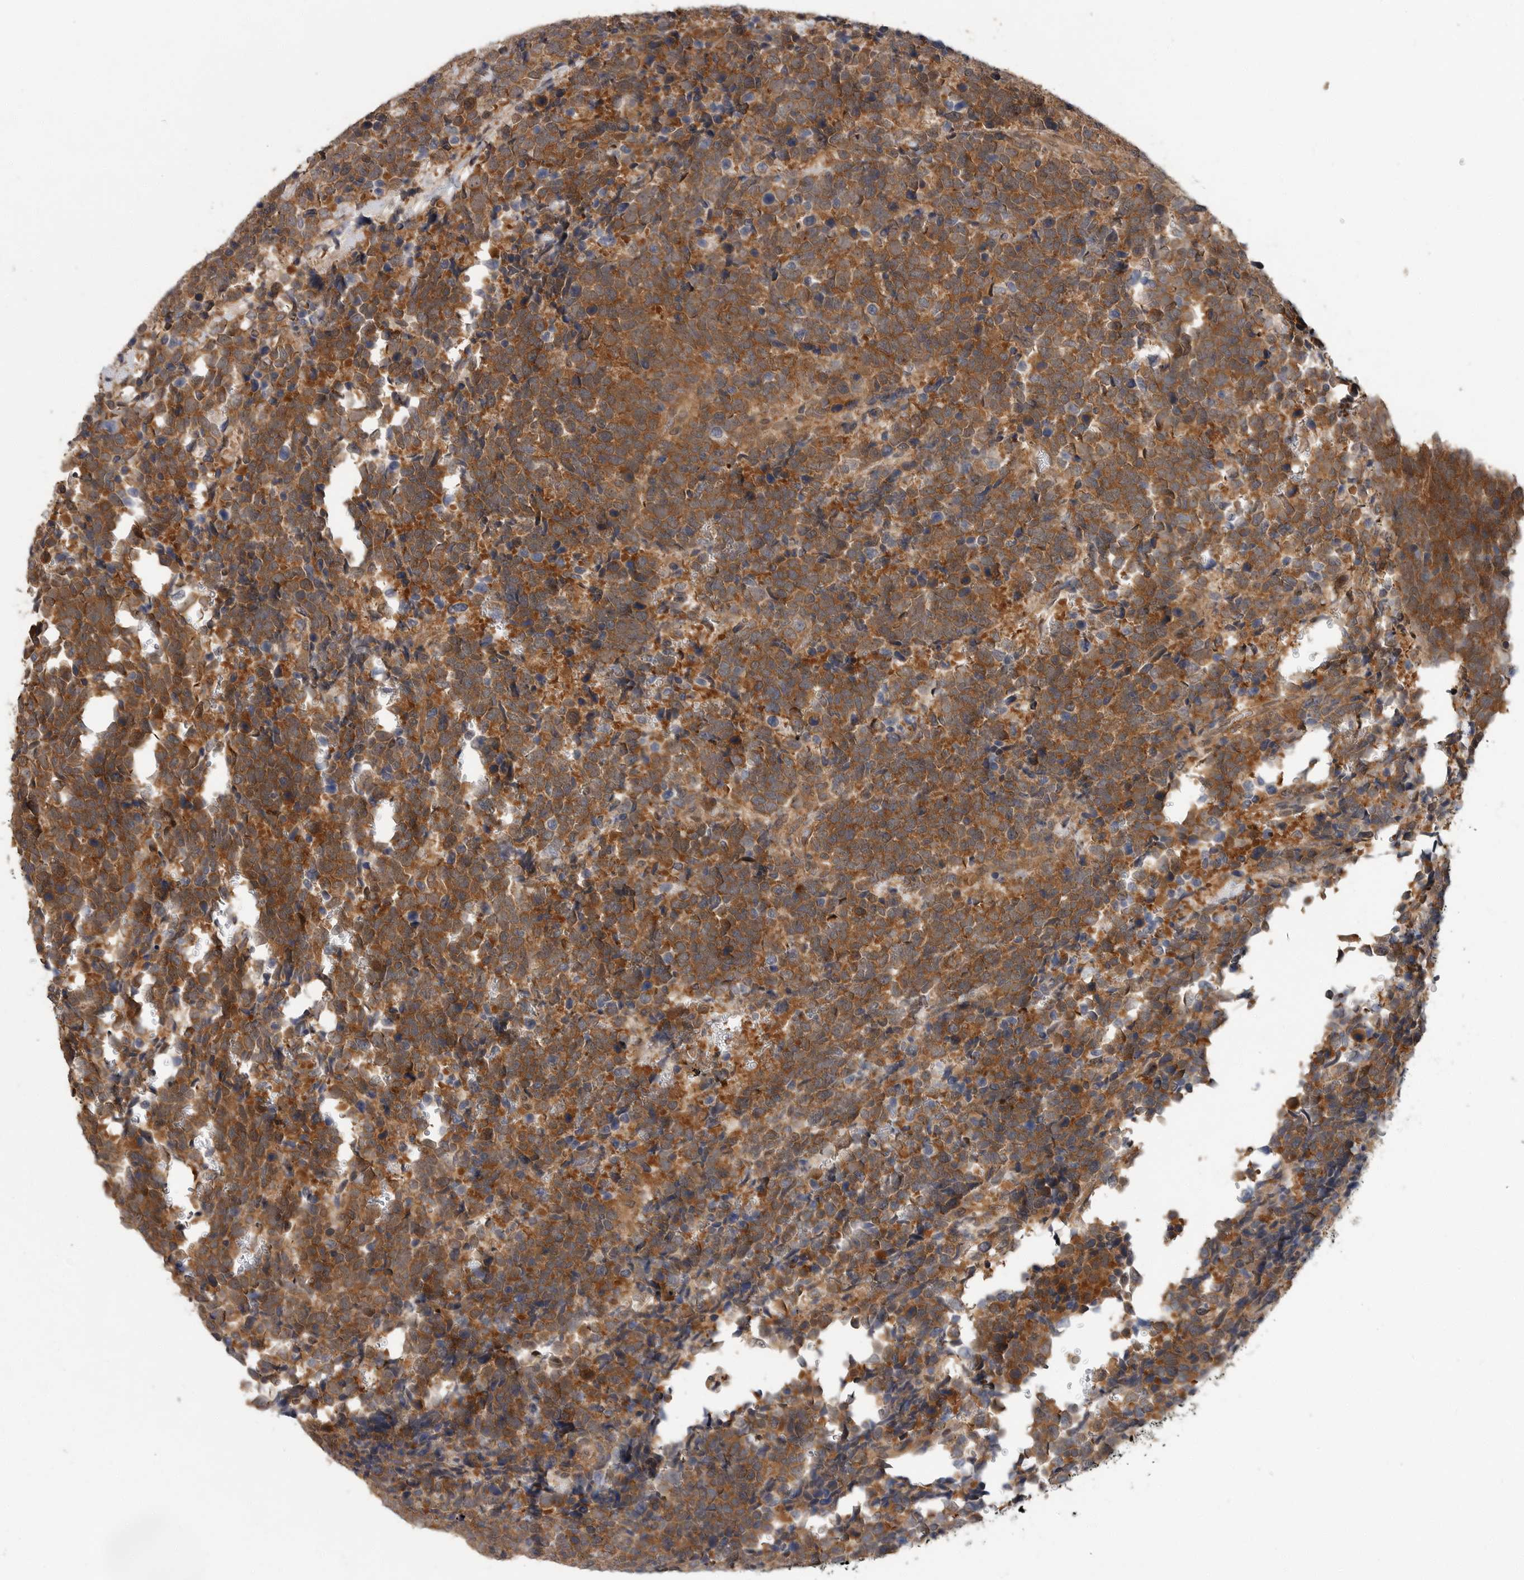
{"staining": {"intensity": "moderate", "quantity": ">75%", "location": "cytoplasmic/membranous"}, "tissue": "urothelial cancer", "cell_type": "Tumor cells", "image_type": "cancer", "snomed": [{"axis": "morphology", "description": "Urothelial carcinoma, High grade"}, {"axis": "topography", "description": "Urinary bladder"}], "caption": "IHC staining of urothelial carcinoma (high-grade), which exhibits medium levels of moderate cytoplasmic/membranous staining in about >75% of tumor cells indicating moderate cytoplasmic/membranous protein positivity. The staining was performed using DAB (3,3'-diaminobenzidine) (brown) for protein detection and nuclei were counterstained in hematoxylin (blue).", "gene": "OSBPL9", "patient": {"sex": "female", "age": 82}}